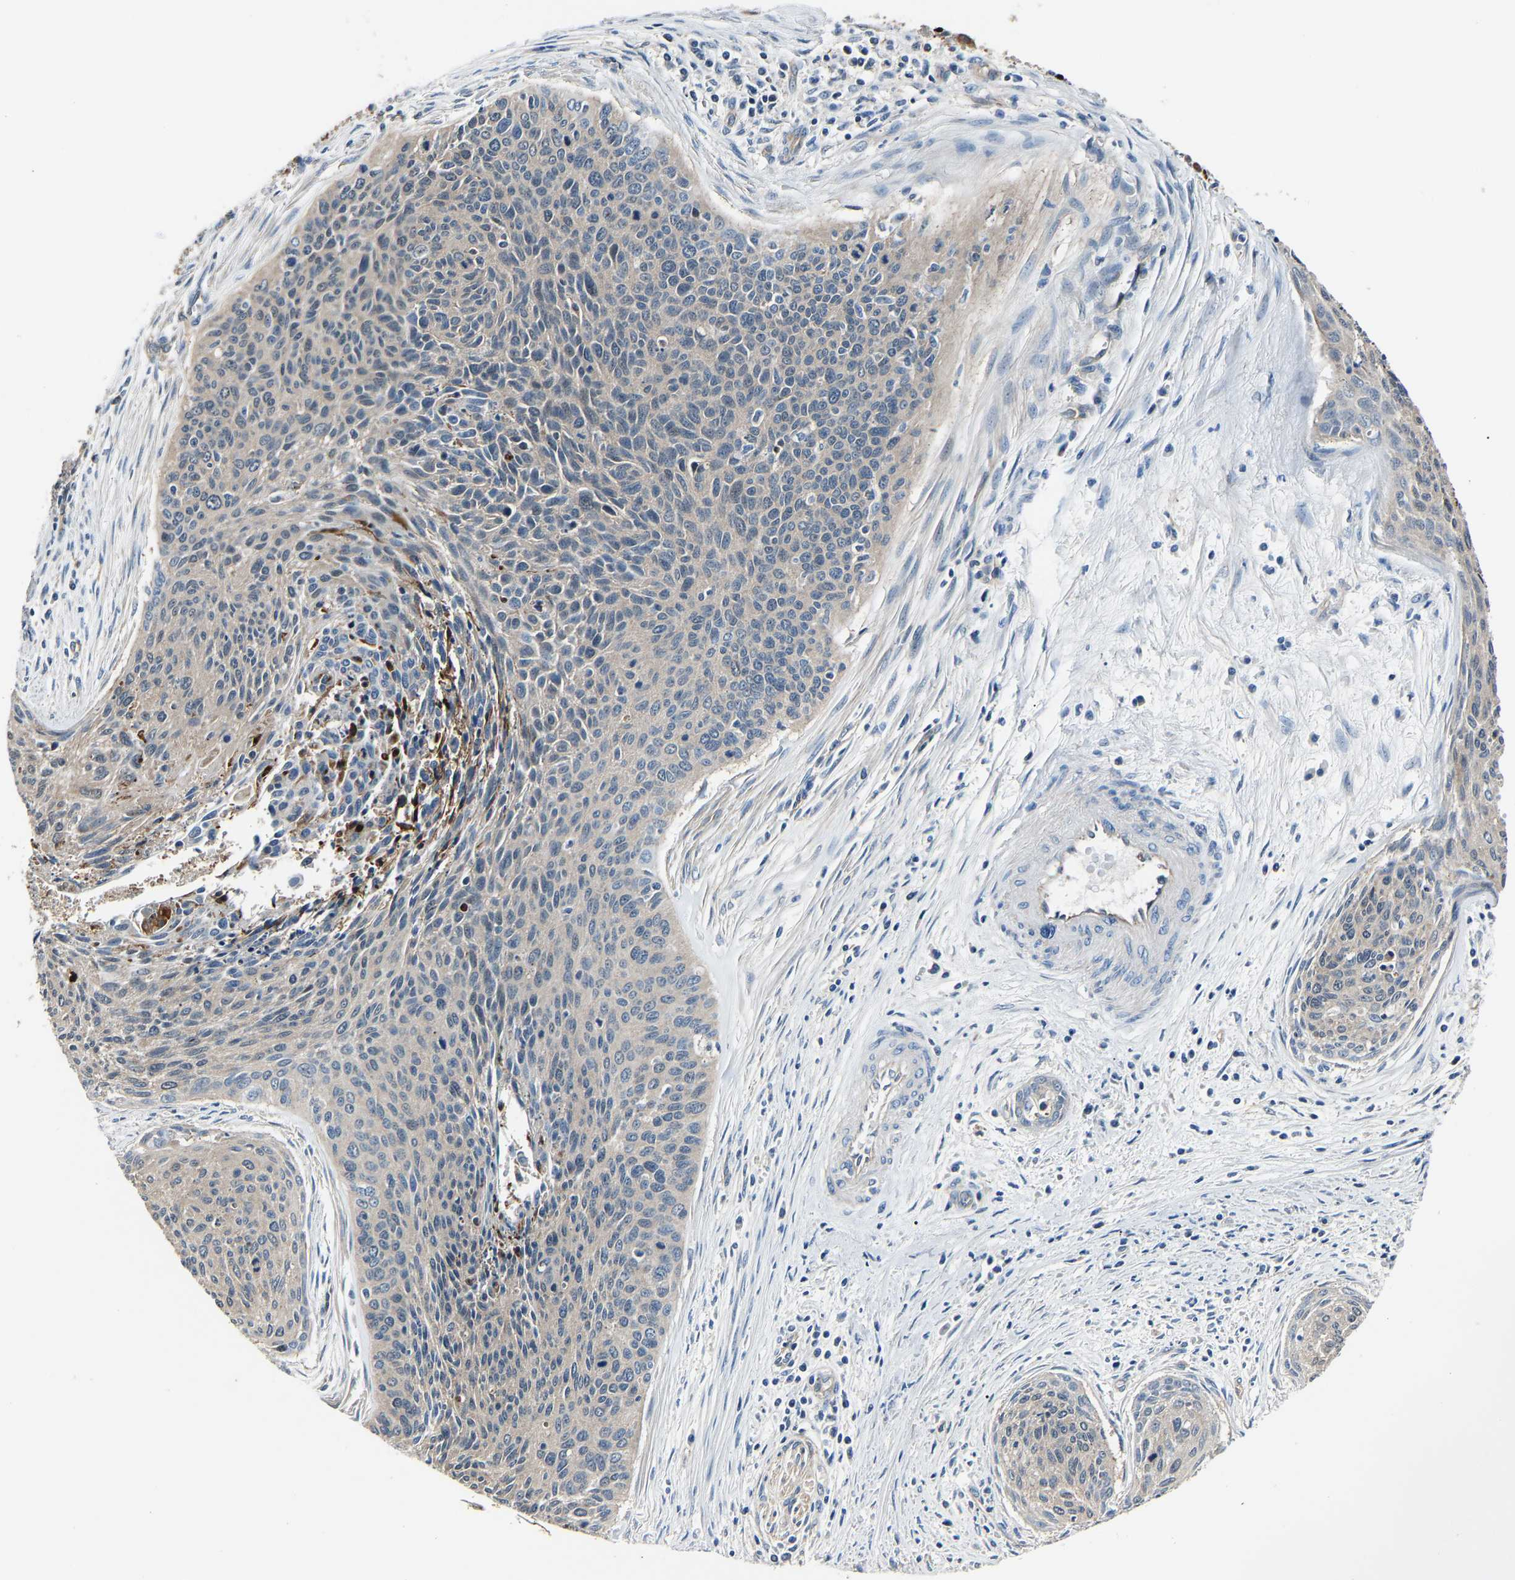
{"staining": {"intensity": "negative", "quantity": "none", "location": "none"}, "tissue": "cervical cancer", "cell_type": "Tumor cells", "image_type": "cancer", "snomed": [{"axis": "morphology", "description": "Squamous cell carcinoma, NOS"}, {"axis": "topography", "description": "Cervix"}], "caption": "This image is of cervical cancer (squamous cell carcinoma) stained with immunohistochemistry (IHC) to label a protein in brown with the nuclei are counter-stained blue. There is no positivity in tumor cells. The staining was performed using DAB to visualize the protein expression in brown, while the nuclei were stained in blue with hematoxylin (Magnification: 20x).", "gene": "GGCT", "patient": {"sex": "female", "age": 55}}